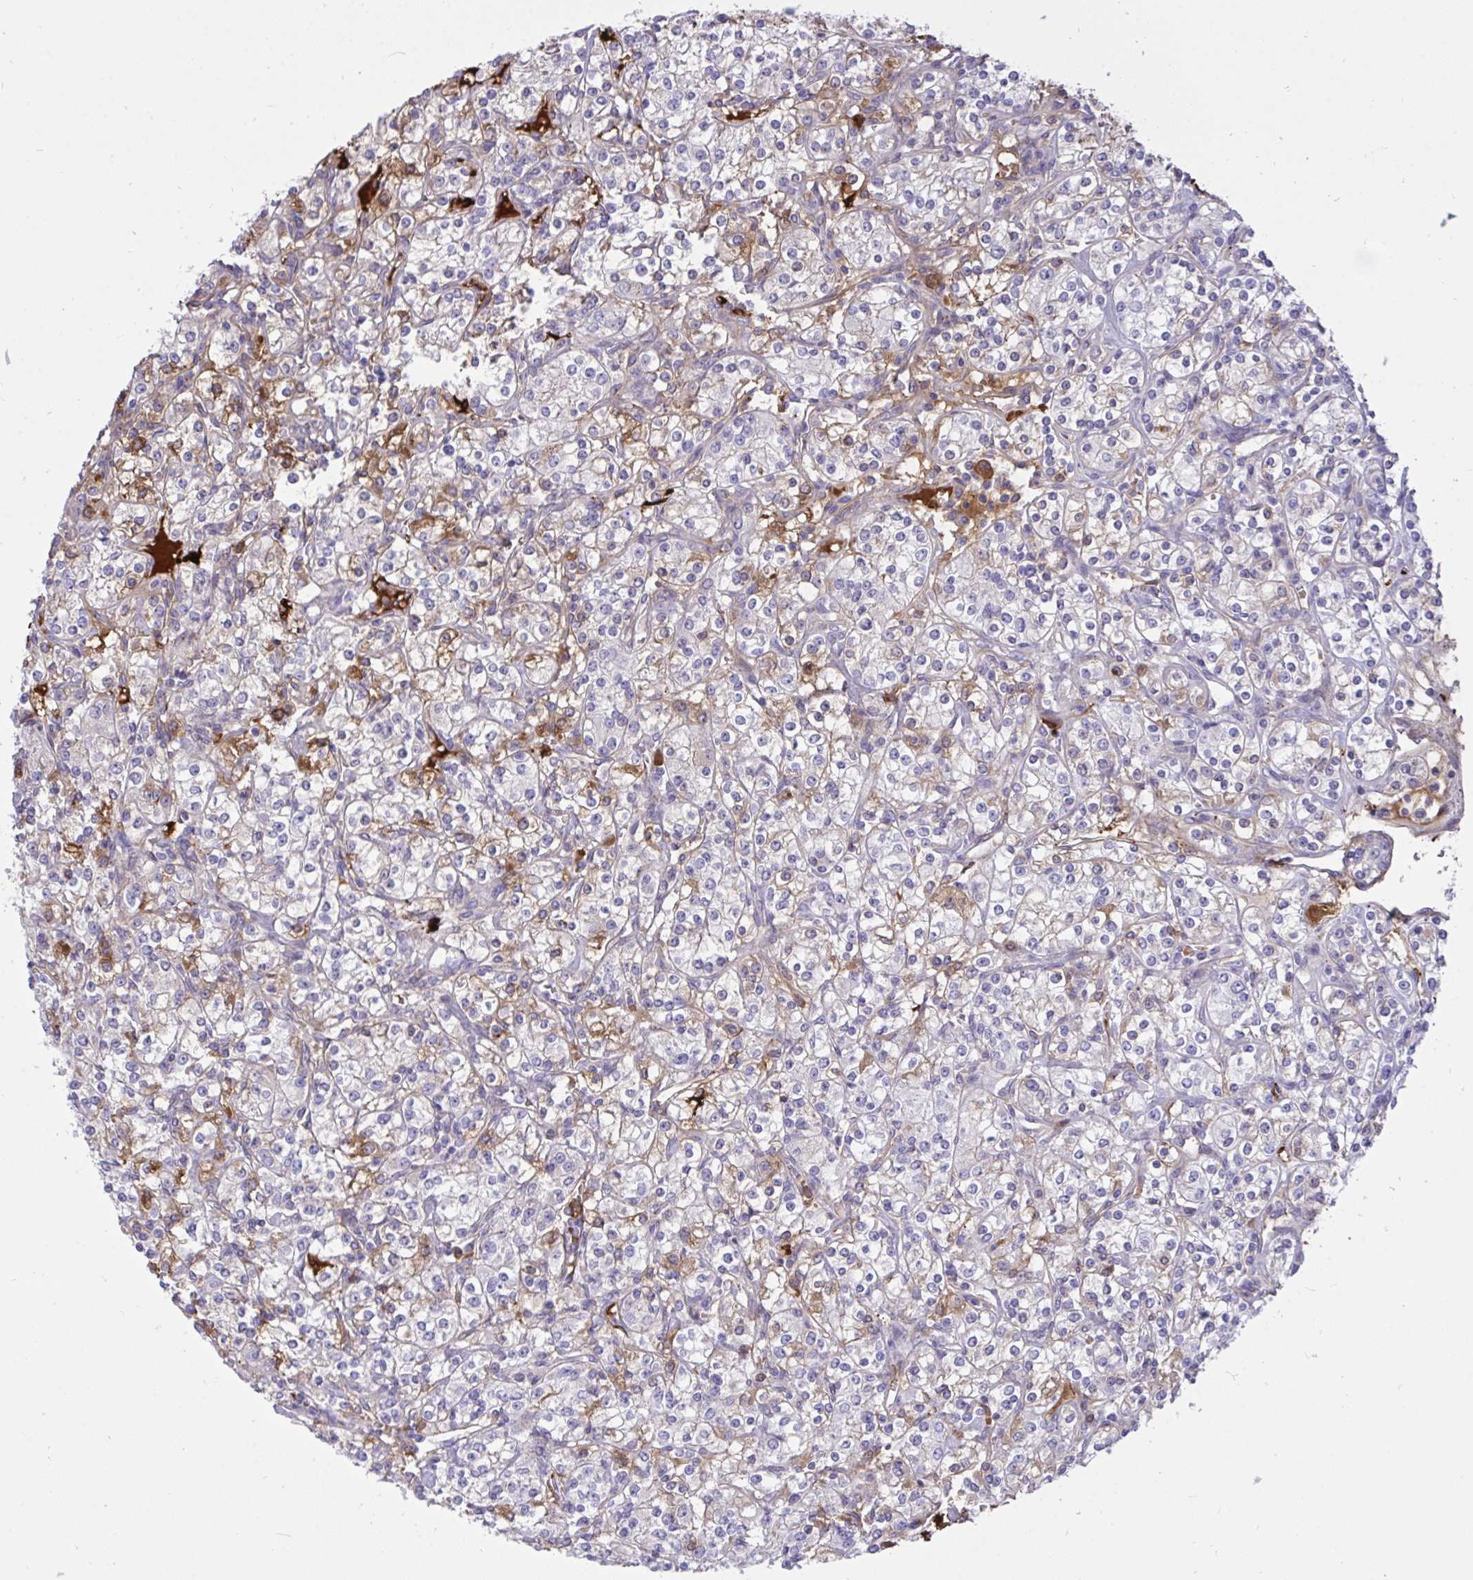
{"staining": {"intensity": "moderate", "quantity": "<25%", "location": "cytoplasmic/membranous"}, "tissue": "renal cancer", "cell_type": "Tumor cells", "image_type": "cancer", "snomed": [{"axis": "morphology", "description": "Adenocarcinoma, NOS"}, {"axis": "topography", "description": "Kidney"}], "caption": "An image of renal cancer stained for a protein shows moderate cytoplasmic/membranous brown staining in tumor cells. The protein is stained brown, and the nuclei are stained in blue (DAB (3,3'-diaminobenzidine) IHC with brightfield microscopy, high magnification).", "gene": "F2", "patient": {"sex": "male", "age": 77}}